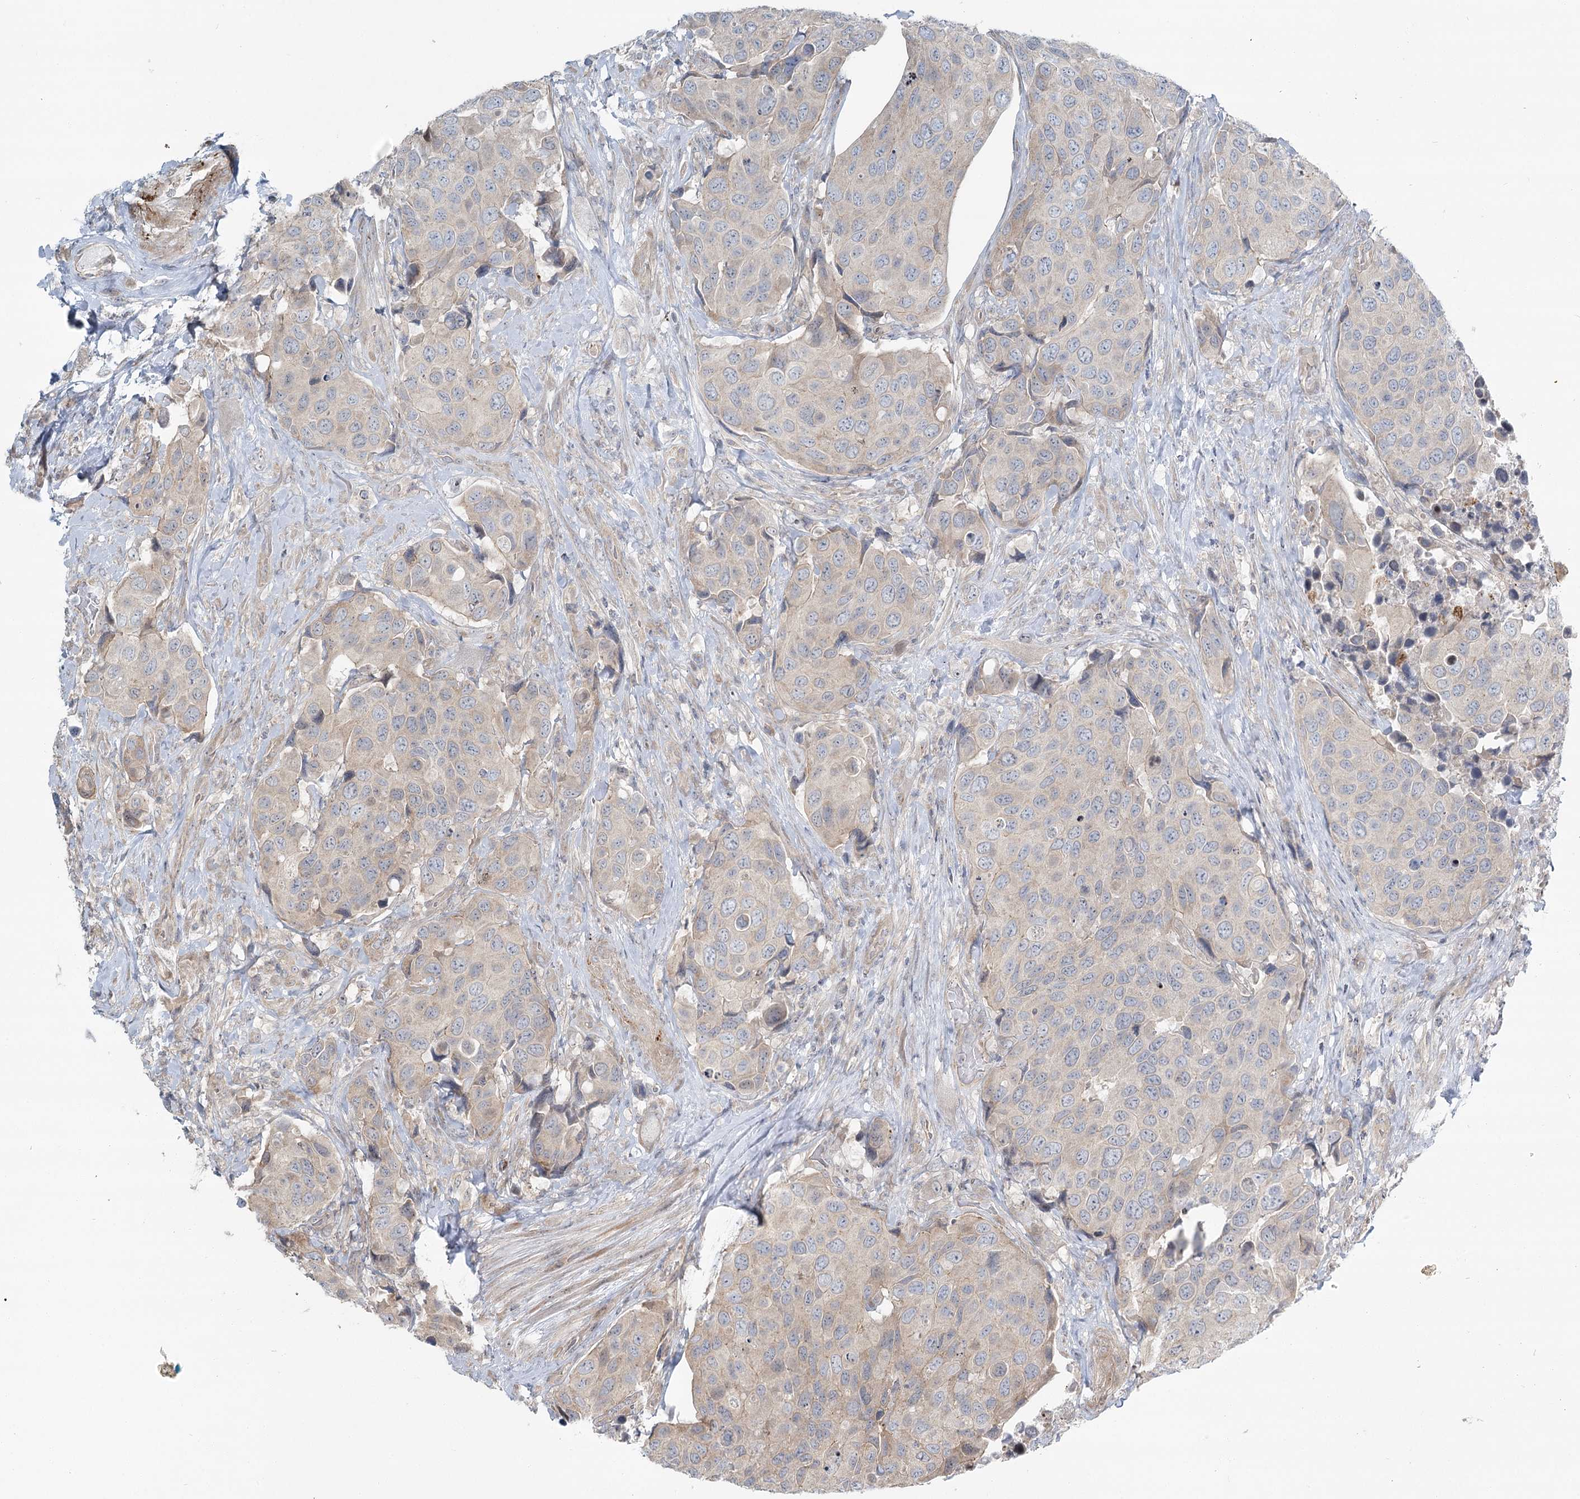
{"staining": {"intensity": "negative", "quantity": "none", "location": "none"}, "tissue": "urothelial cancer", "cell_type": "Tumor cells", "image_type": "cancer", "snomed": [{"axis": "morphology", "description": "Urothelial carcinoma, High grade"}, {"axis": "topography", "description": "Urinary bladder"}], "caption": "There is no significant positivity in tumor cells of urothelial cancer.", "gene": "SPINK13", "patient": {"sex": "male", "age": 74}}